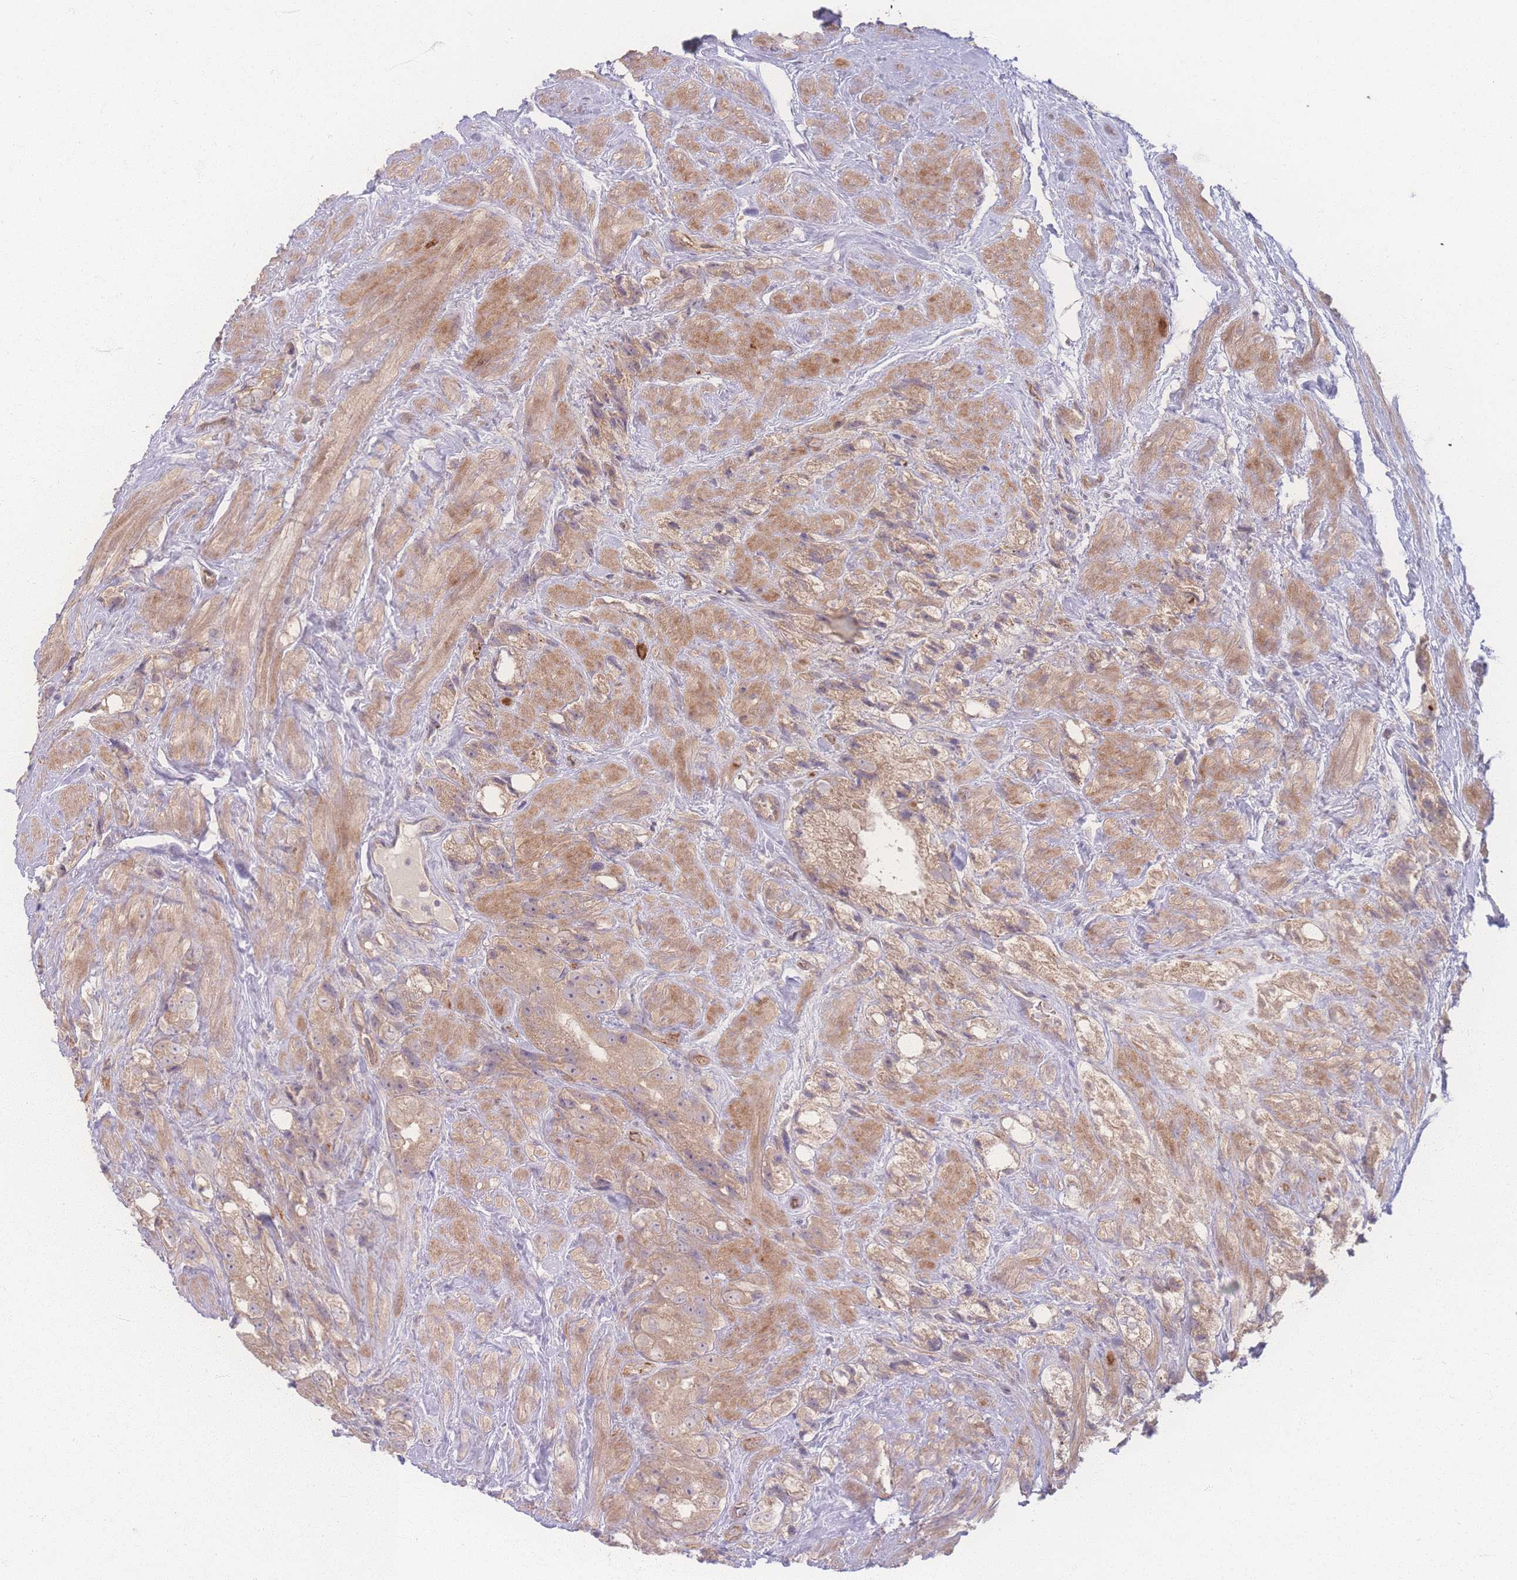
{"staining": {"intensity": "weak", "quantity": ">75%", "location": "cytoplasmic/membranous"}, "tissue": "prostate cancer", "cell_type": "Tumor cells", "image_type": "cancer", "snomed": [{"axis": "morphology", "description": "Adenocarcinoma, NOS"}, {"axis": "topography", "description": "Prostate"}], "caption": "Tumor cells demonstrate low levels of weak cytoplasmic/membranous staining in about >75% of cells in human adenocarcinoma (prostate).", "gene": "INSR", "patient": {"sex": "male", "age": 79}}